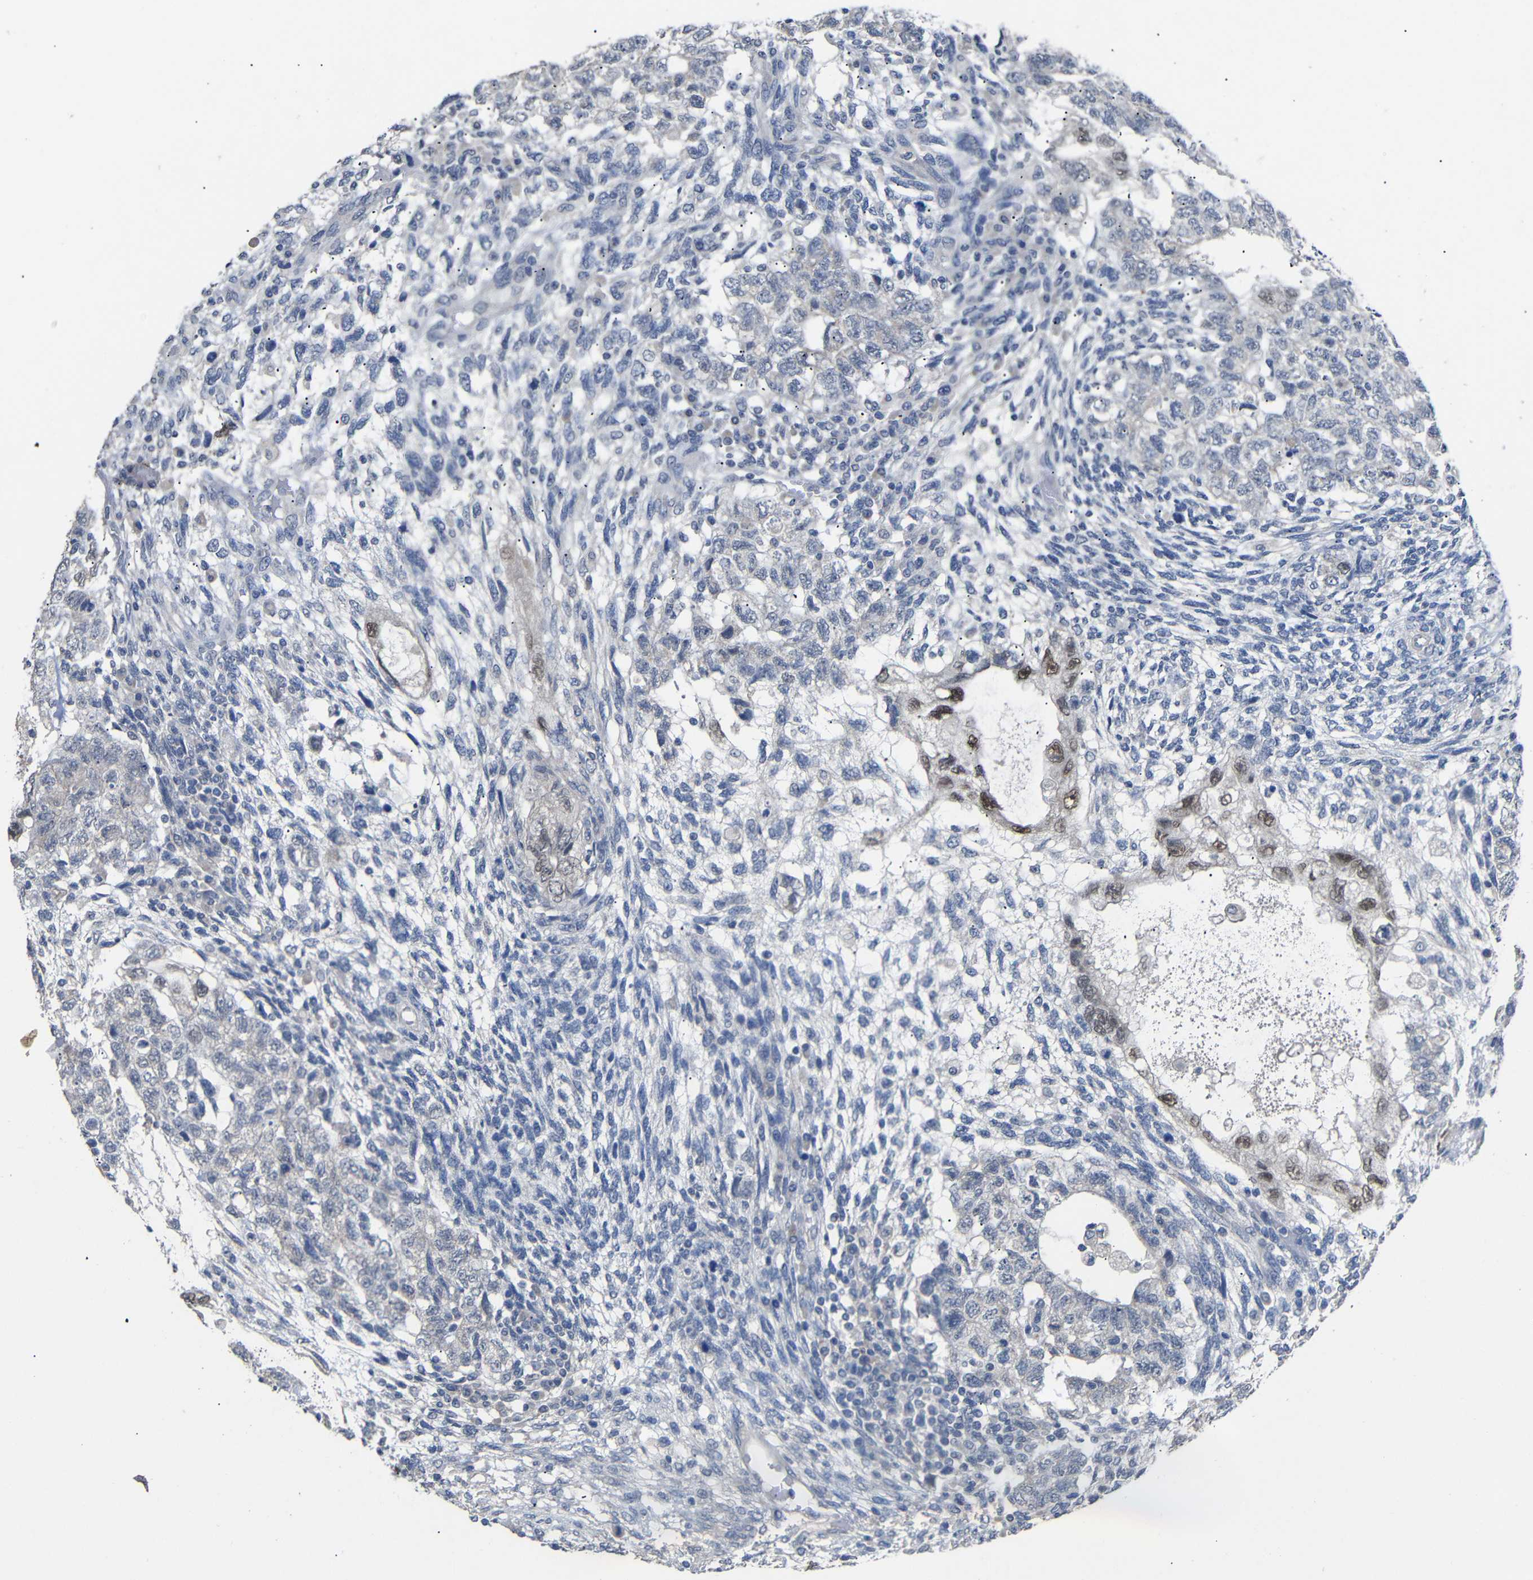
{"staining": {"intensity": "moderate", "quantity": "<25%", "location": "nuclear"}, "tissue": "testis cancer", "cell_type": "Tumor cells", "image_type": "cancer", "snomed": [{"axis": "morphology", "description": "Normal tissue, NOS"}, {"axis": "morphology", "description": "Carcinoma, Embryonal, NOS"}, {"axis": "topography", "description": "Testis"}], "caption": "Brown immunohistochemical staining in embryonal carcinoma (testis) displays moderate nuclear staining in approximately <25% of tumor cells.", "gene": "HNF1A", "patient": {"sex": "male", "age": 36}}